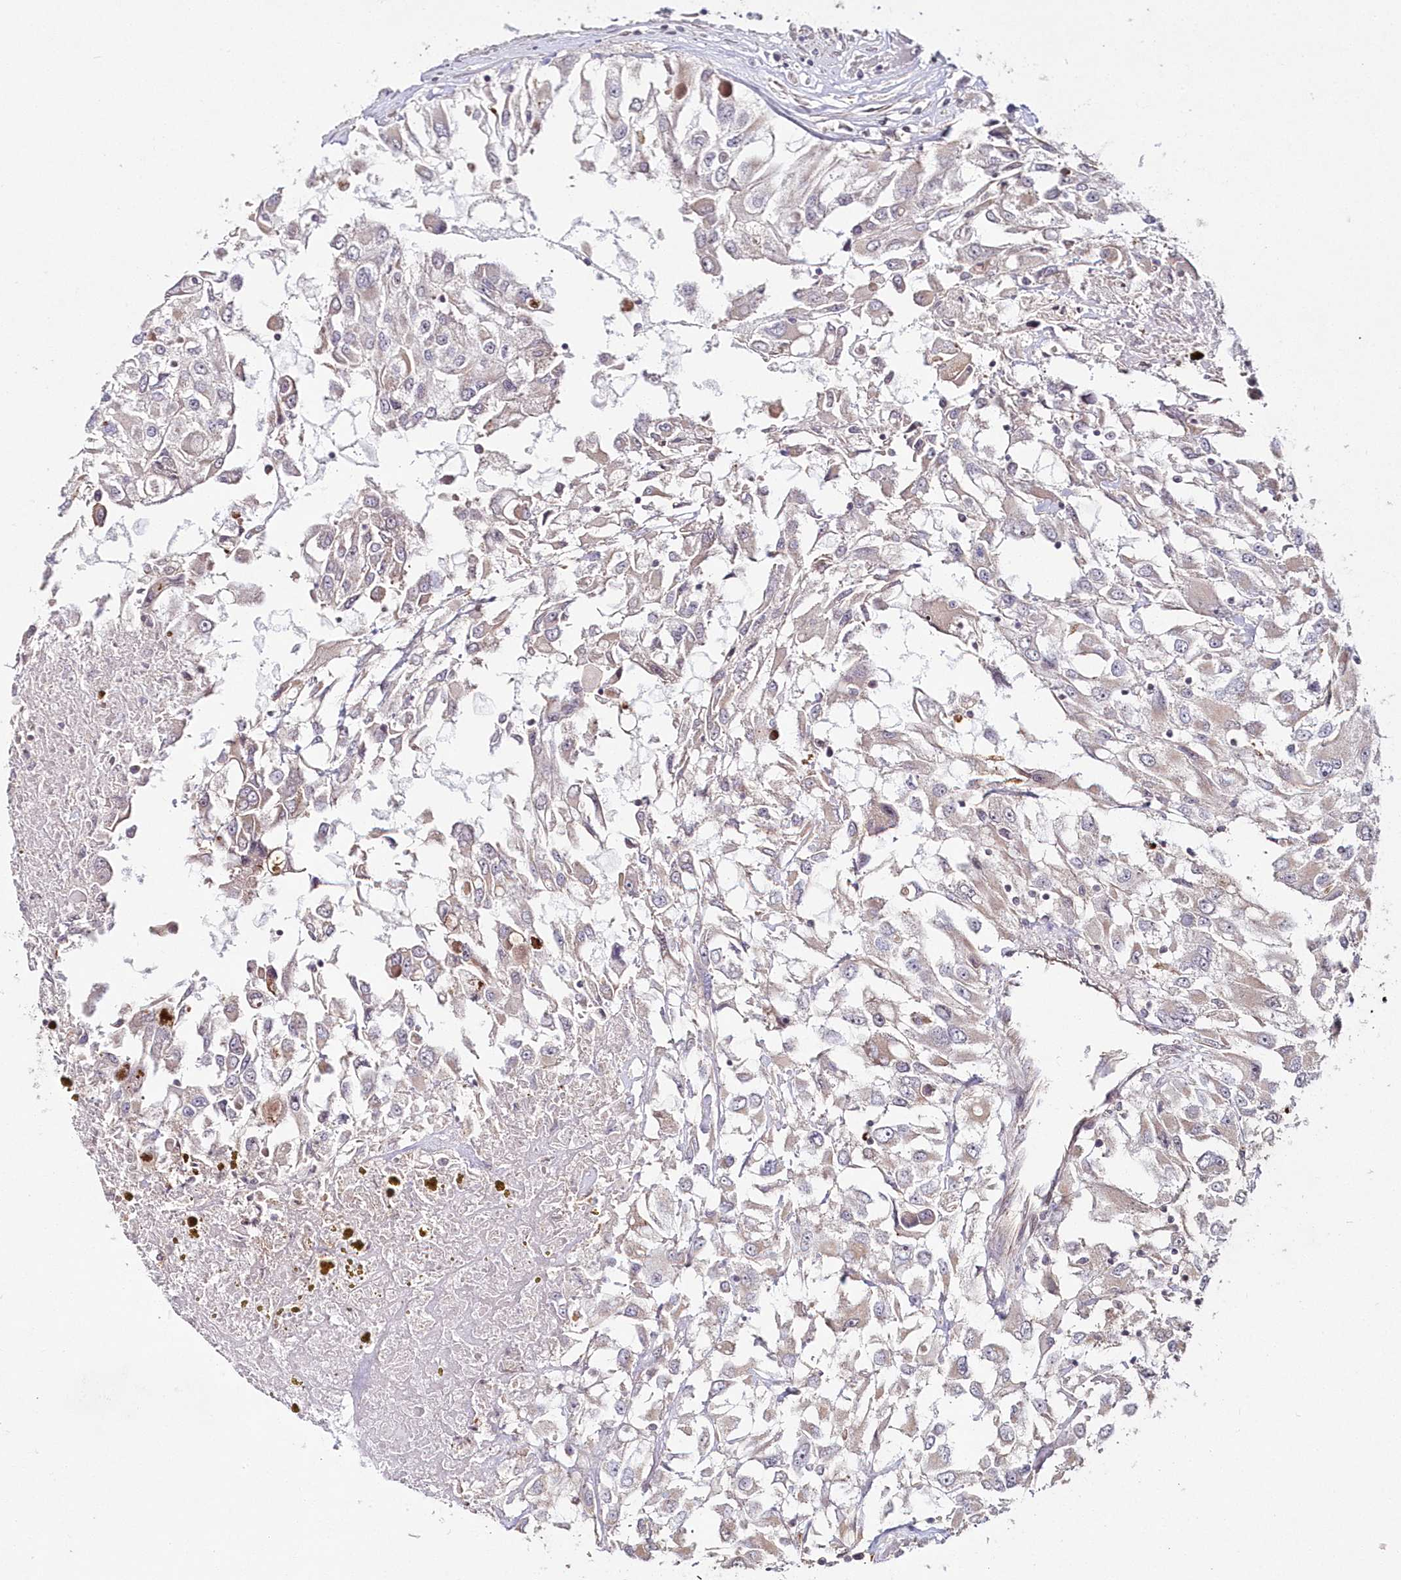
{"staining": {"intensity": "weak", "quantity": "<25%", "location": "cytoplasmic/membranous"}, "tissue": "renal cancer", "cell_type": "Tumor cells", "image_type": "cancer", "snomed": [{"axis": "morphology", "description": "Adenocarcinoma, NOS"}, {"axis": "topography", "description": "Kidney"}], "caption": "Adenocarcinoma (renal) was stained to show a protein in brown. There is no significant staining in tumor cells.", "gene": "HYCC2", "patient": {"sex": "female", "age": 52}}